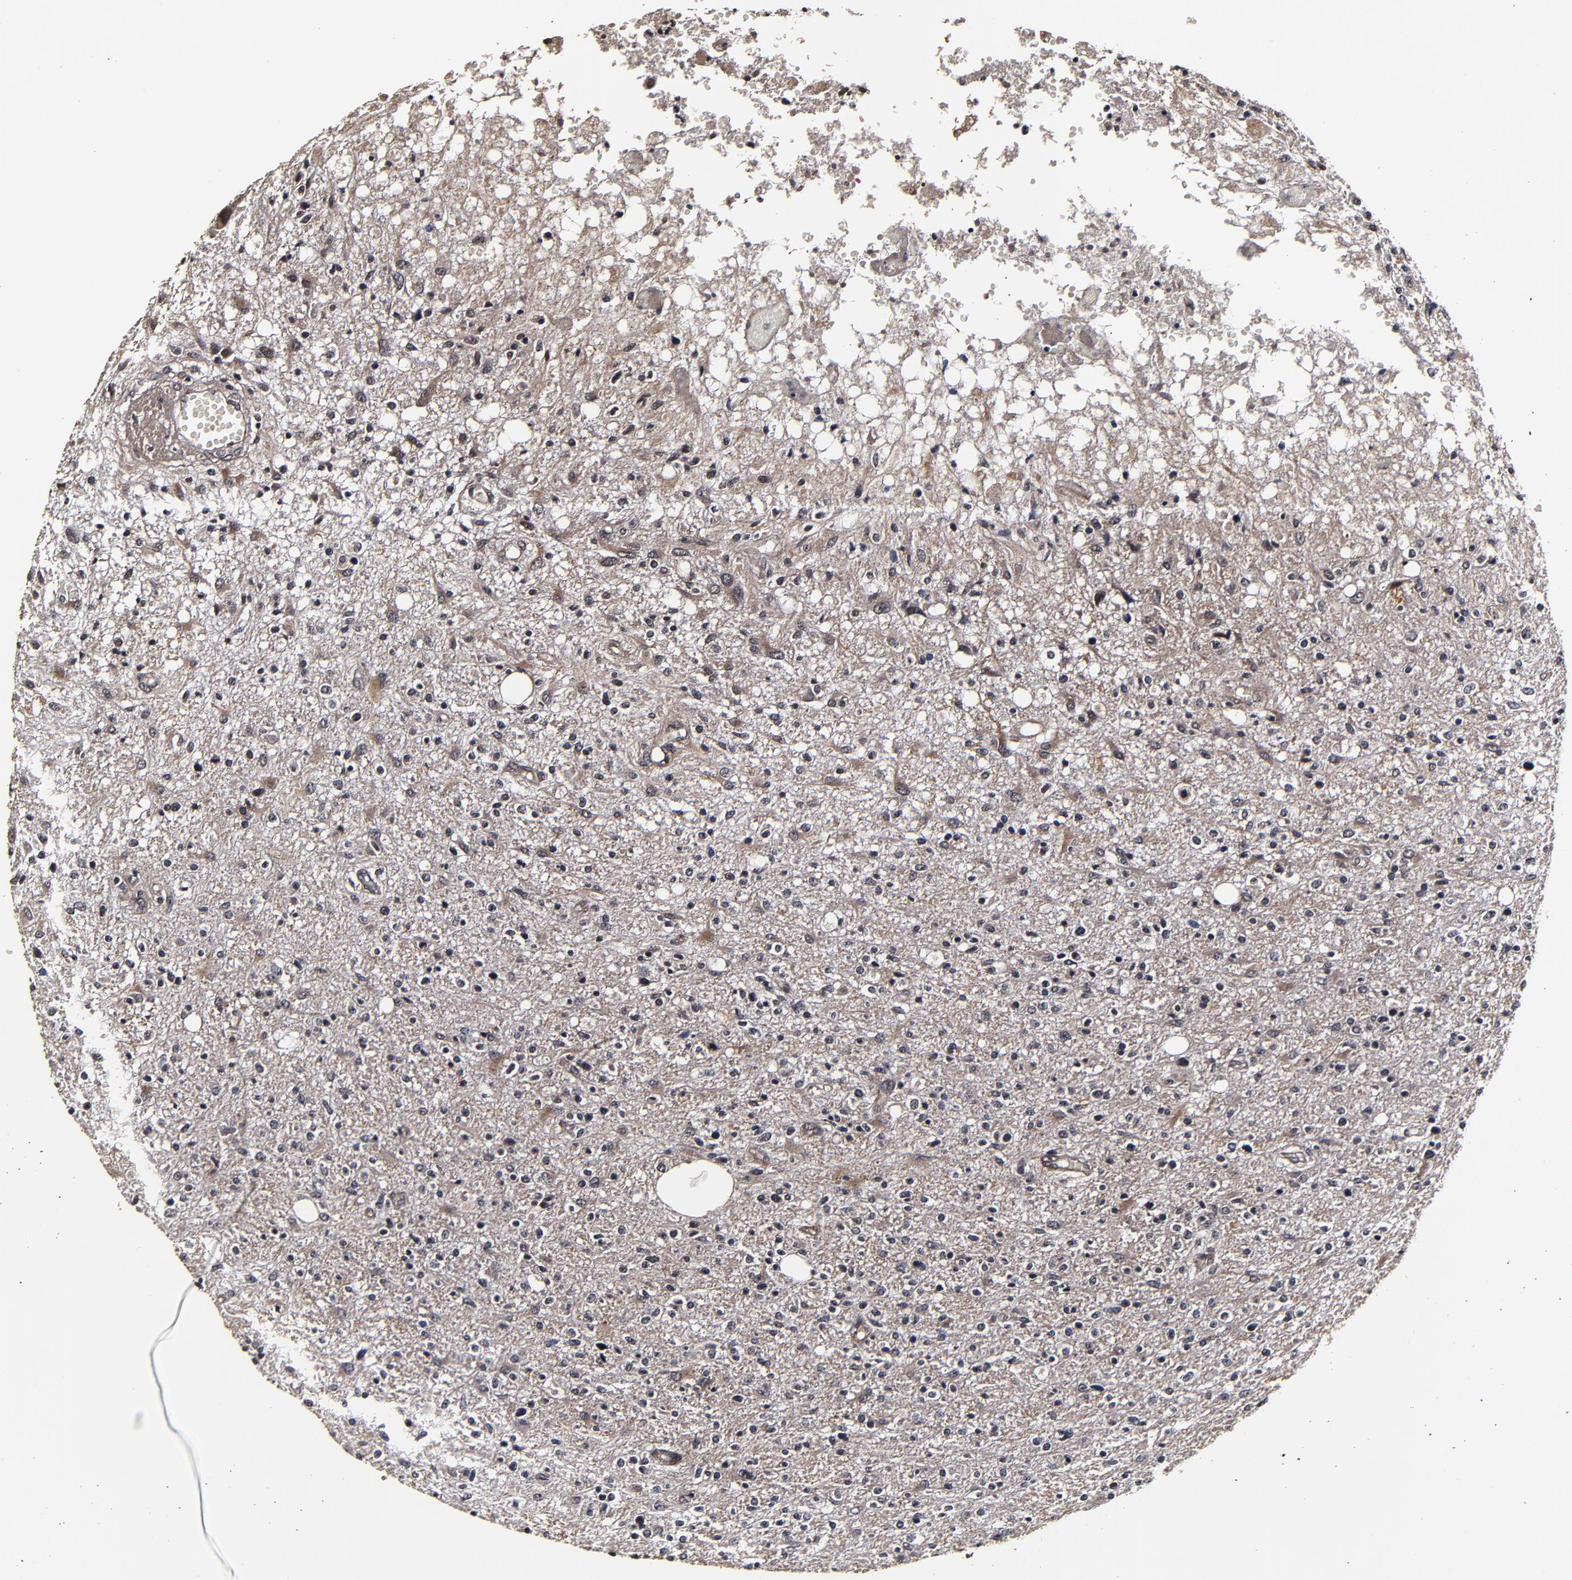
{"staining": {"intensity": "weak", "quantity": ">75%", "location": "cytoplasmic/membranous"}, "tissue": "glioma", "cell_type": "Tumor cells", "image_type": "cancer", "snomed": [{"axis": "morphology", "description": "Glioma, malignant, High grade"}, {"axis": "topography", "description": "Cerebral cortex"}], "caption": "Protein staining reveals weak cytoplasmic/membranous positivity in approximately >75% of tumor cells in glioma.", "gene": "MMP15", "patient": {"sex": "male", "age": 76}}